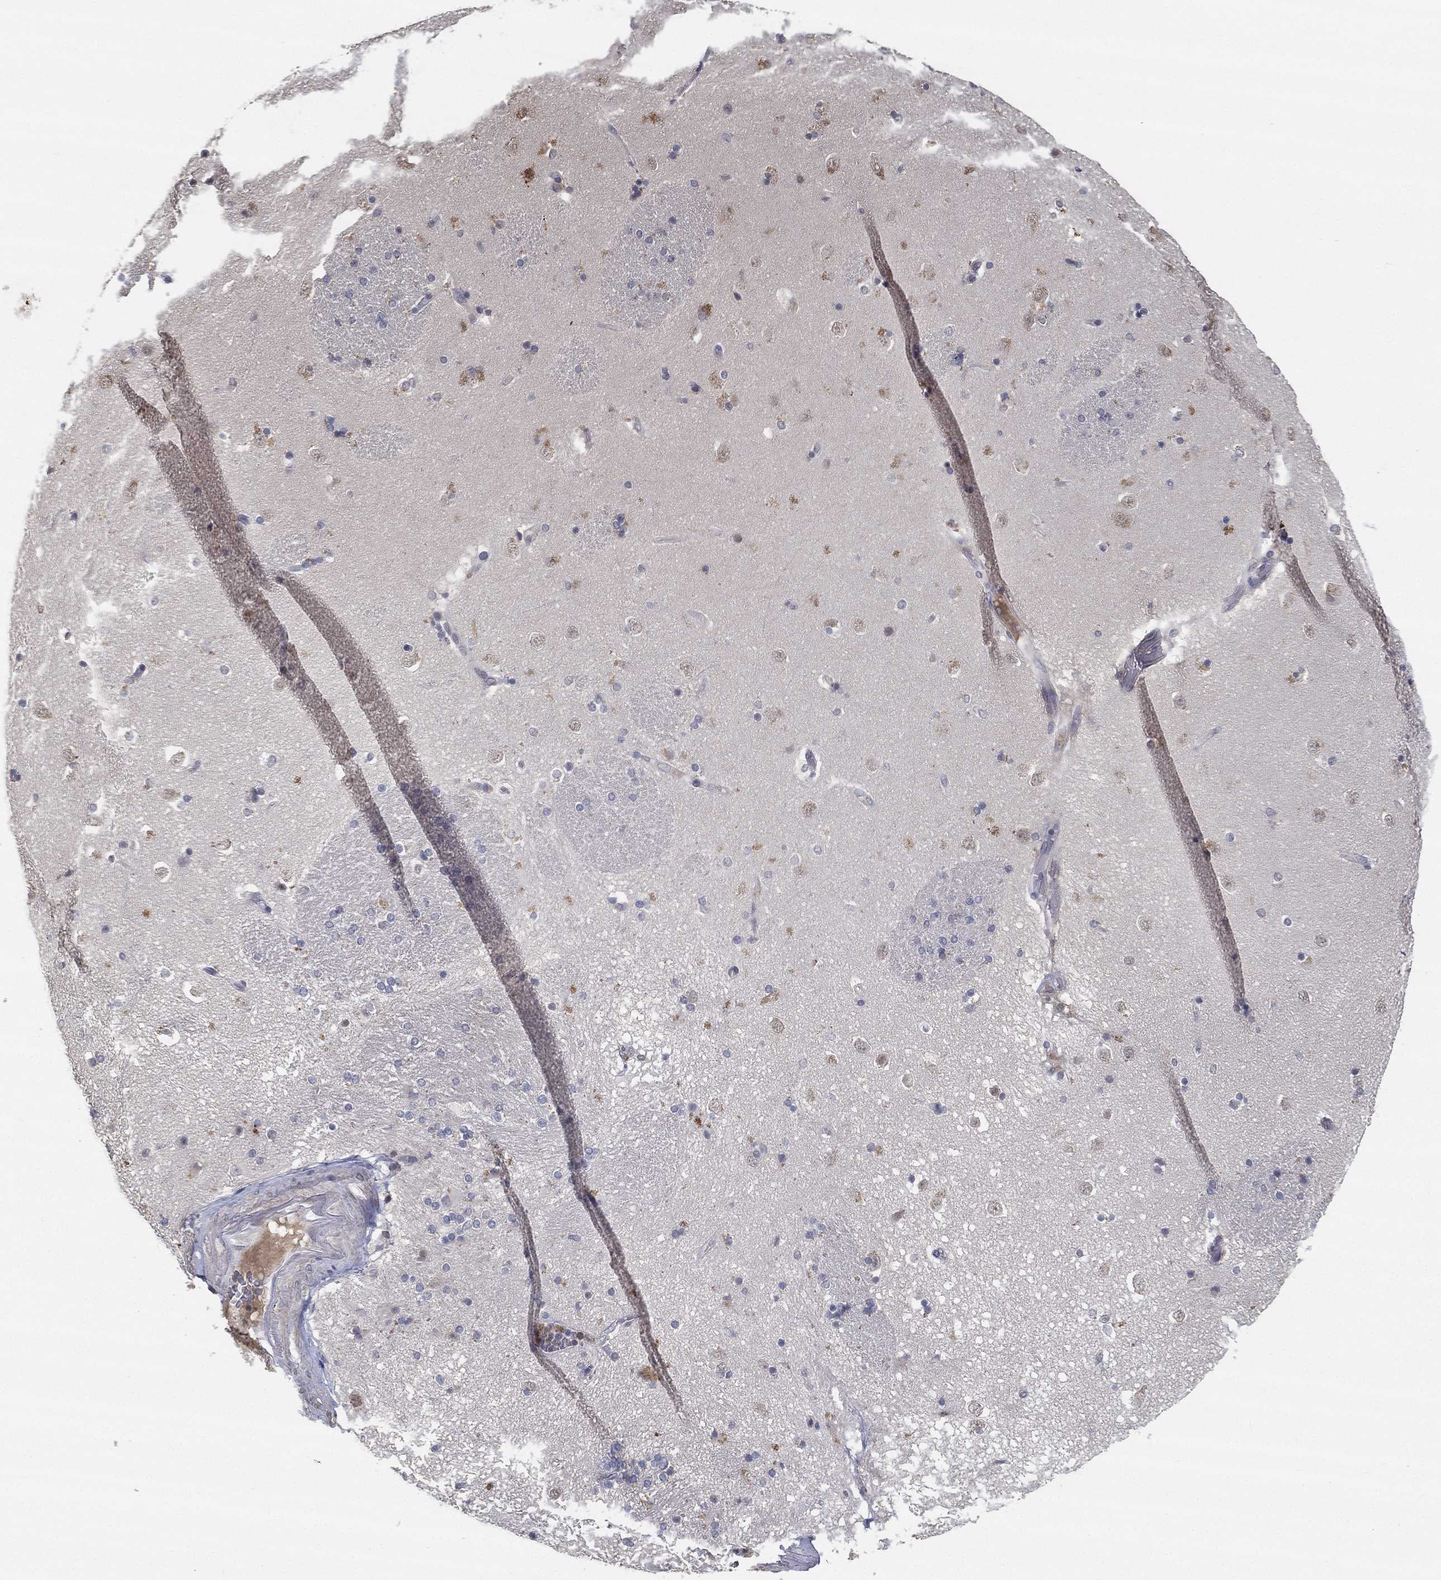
{"staining": {"intensity": "negative", "quantity": "none", "location": "none"}, "tissue": "caudate", "cell_type": "Glial cells", "image_type": "normal", "snomed": [{"axis": "morphology", "description": "Normal tissue, NOS"}, {"axis": "topography", "description": "Lateral ventricle wall"}], "caption": "High power microscopy image of an IHC photomicrograph of benign caudate, revealing no significant expression in glial cells.", "gene": "CFAP251", "patient": {"sex": "male", "age": 51}}